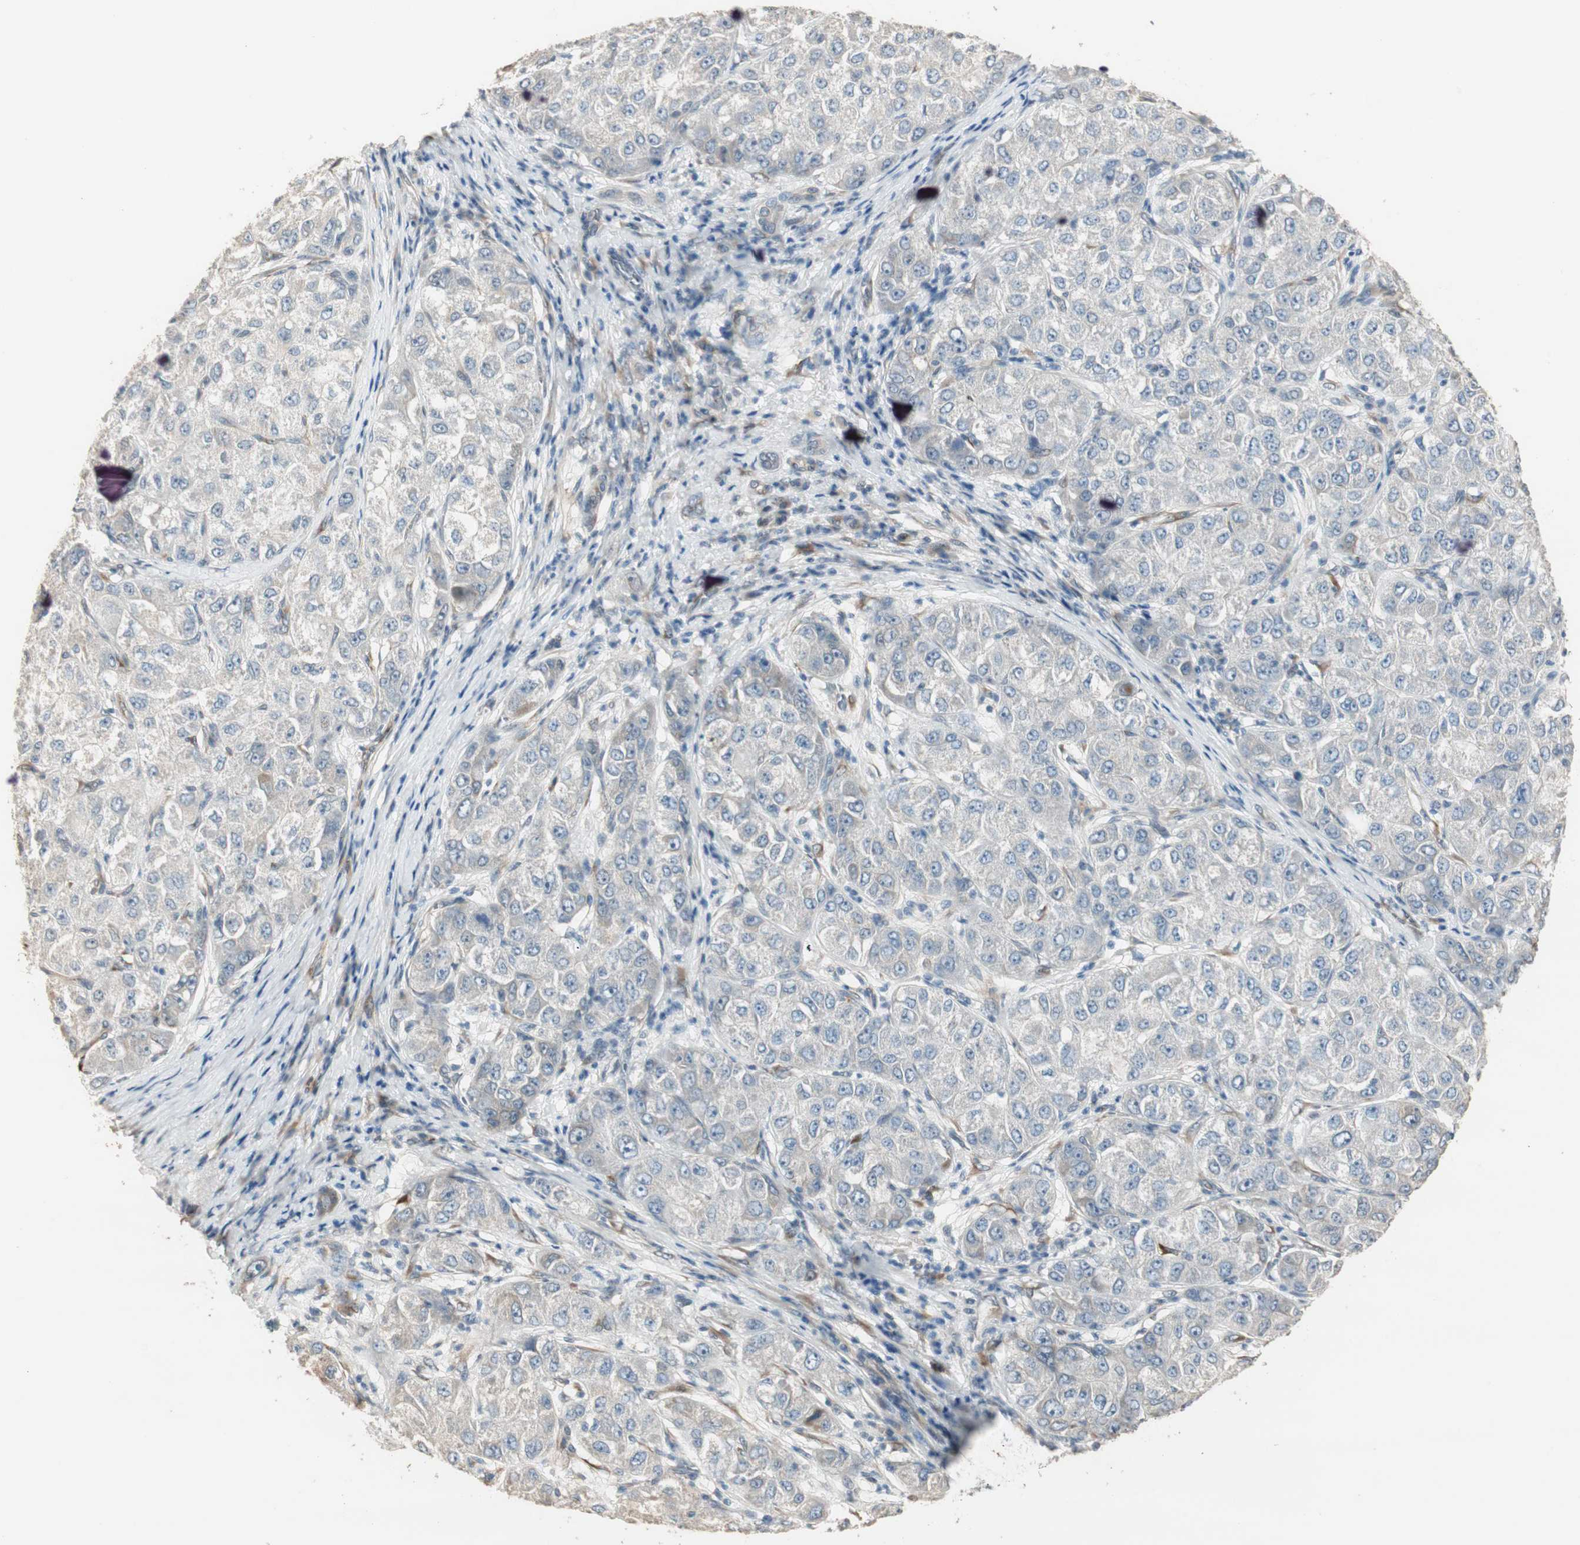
{"staining": {"intensity": "weak", "quantity": "<25%", "location": "cytoplasmic/membranous"}, "tissue": "liver cancer", "cell_type": "Tumor cells", "image_type": "cancer", "snomed": [{"axis": "morphology", "description": "Carcinoma, Hepatocellular, NOS"}, {"axis": "topography", "description": "Liver"}], "caption": "High power microscopy histopathology image of an immunohistochemistry (IHC) micrograph of liver cancer, revealing no significant staining in tumor cells.", "gene": "TASOR", "patient": {"sex": "male", "age": 80}}